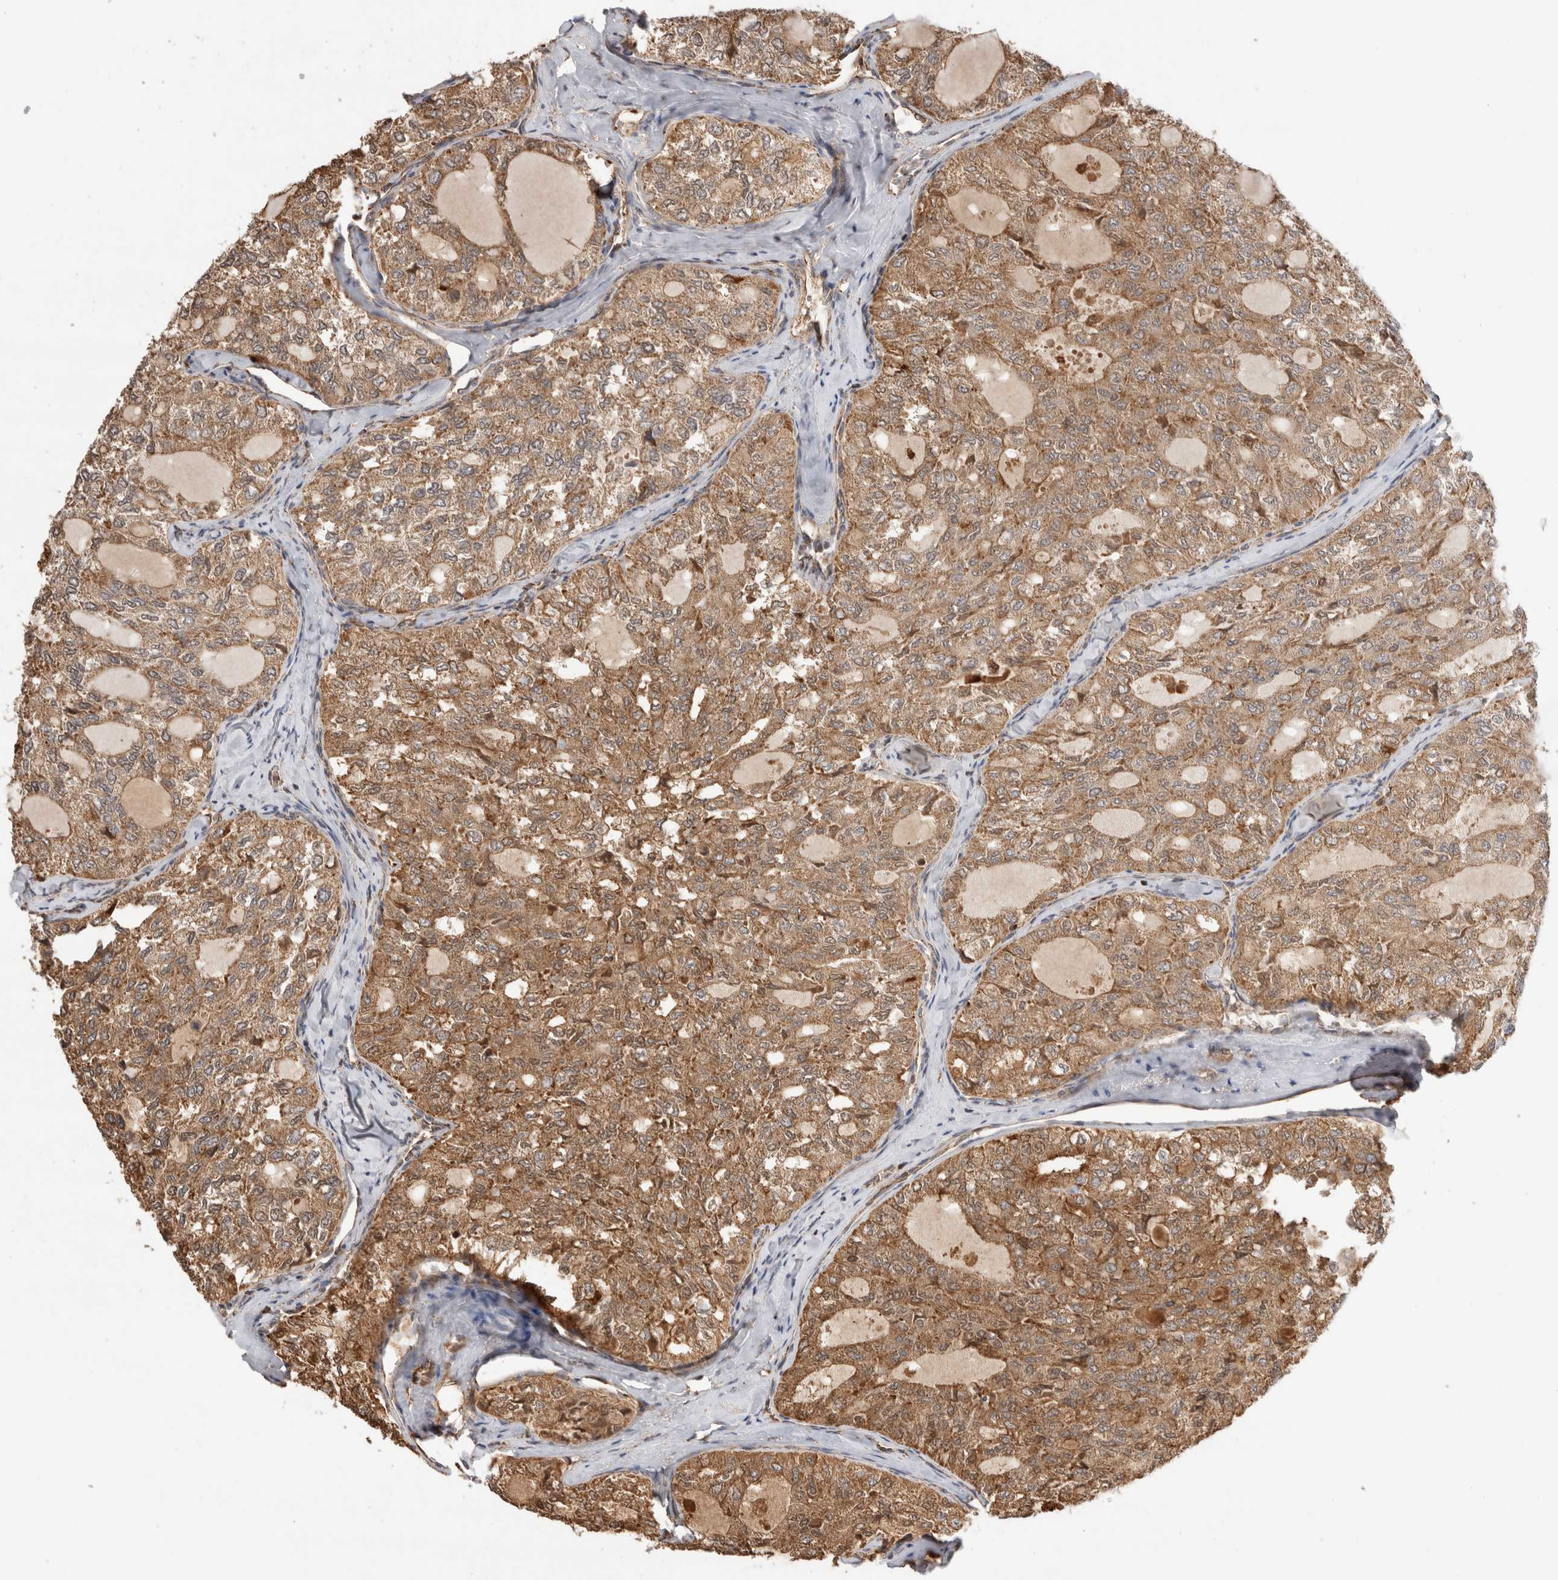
{"staining": {"intensity": "moderate", "quantity": ">75%", "location": "cytoplasmic/membranous"}, "tissue": "thyroid cancer", "cell_type": "Tumor cells", "image_type": "cancer", "snomed": [{"axis": "morphology", "description": "Follicular adenoma carcinoma, NOS"}, {"axis": "topography", "description": "Thyroid gland"}], "caption": "Immunohistochemical staining of thyroid cancer (follicular adenoma carcinoma) exhibits medium levels of moderate cytoplasmic/membranous staining in about >75% of tumor cells.", "gene": "IMMP2L", "patient": {"sex": "male", "age": 75}}